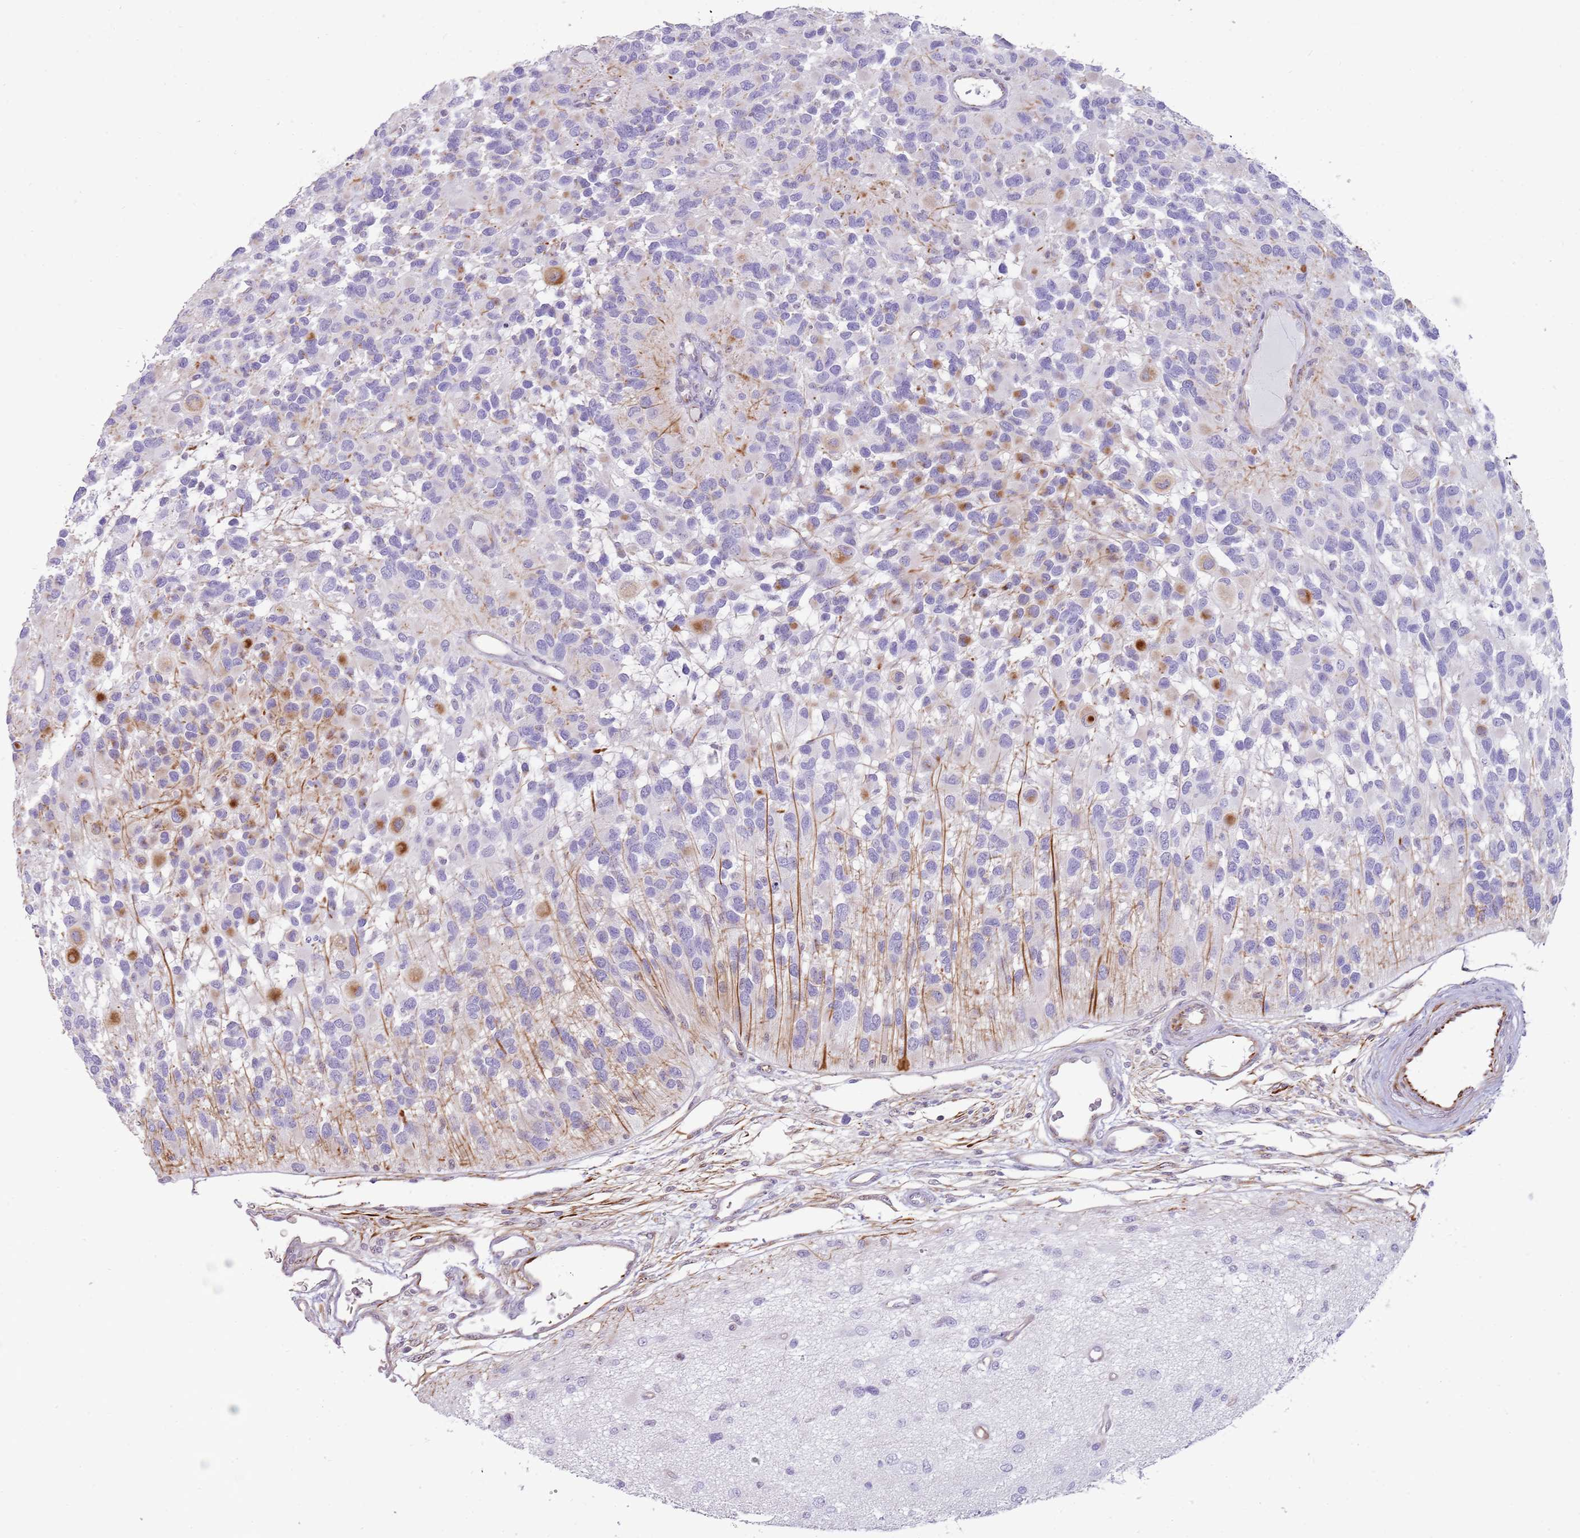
{"staining": {"intensity": "moderate", "quantity": "<25%", "location": "cytoplasmic/membranous"}, "tissue": "glioma", "cell_type": "Tumor cells", "image_type": "cancer", "snomed": [{"axis": "morphology", "description": "Glioma, malignant, High grade"}, {"axis": "topography", "description": "Brain"}], "caption": "IHC photomicrograph of malignant glioma (high-grade) stained for a protein (brown), which demonstrates low levels of moderate cytoplasmic/membranous positivity in about <25% of tumor cells.", "gene": "NBPF3", "patient": {"sex": "male", "age": 77}}